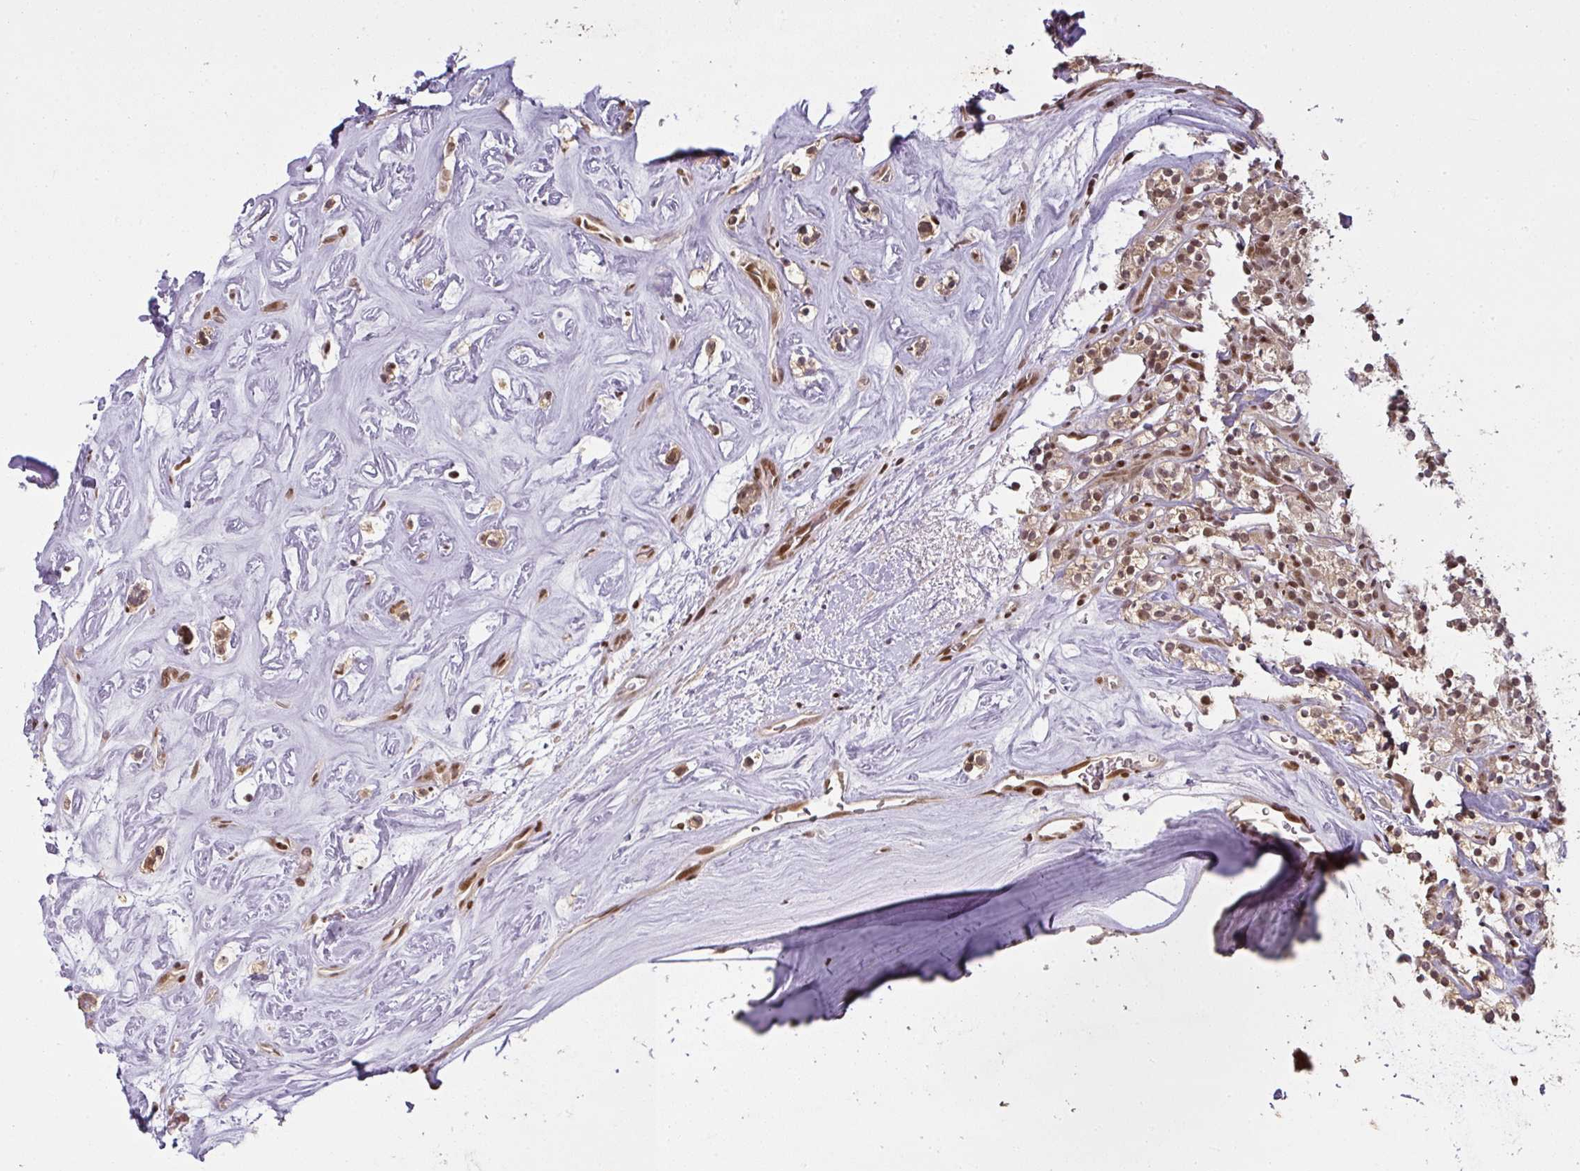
{"staining": {"intensity": "moderate", "quantity": ">75%", "location": "nuclear"}, "tissue": "renal cancer", "cell_type": "Tumor cells", "image_type": "cancer", "snomed": [{"axis": "morphology", "description": "Adenocarcinoma, NOS"}, {"axis": "topography", "description": "Kidney"}], "caption": "Protein staining displays moderate nuclear expression in approximately >75% of tumor cells in adenocarcinoma (renal).", "gene": "GPRIN2", "patient": {"sex": "male", "age": 77}}